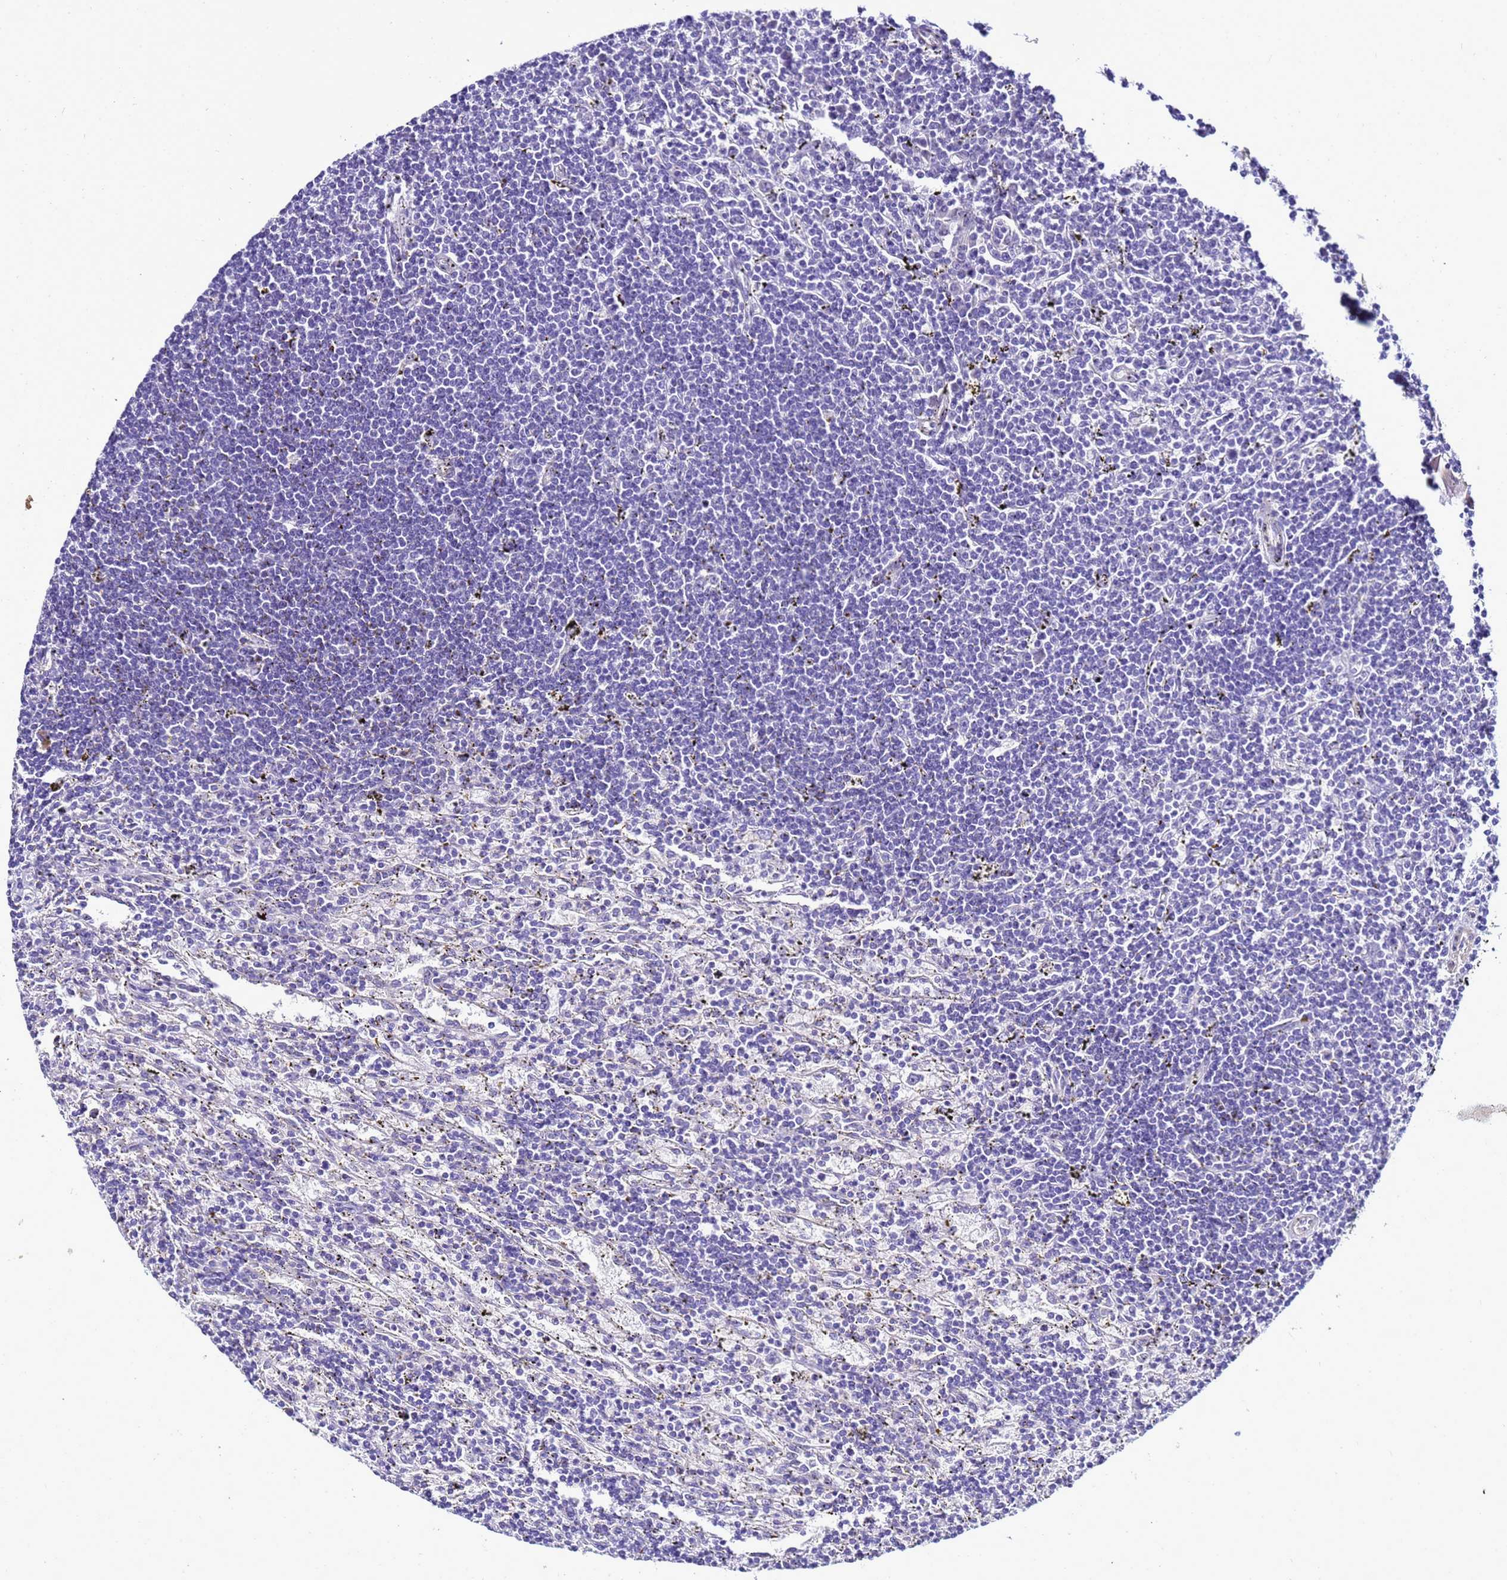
{"staining": {"intensity": "negative", "quantity": "none", "location": "none"}, "tissue": "lymphoma", "cell_type": "Tumor cells", "image_type": "cancer", "snomed": [{"axis": "morphology", "description": "Malignant lymphoma, non-Hodgkin's type, Low grade"}, {"axis": "topography", "description": "Spleen"}], "caption": "Human lymphoma stained for a protein using IHC reveals no expression in tumor cells.", "gene": "FAM166B", "patient": {"sex": "male", "age": 76}}